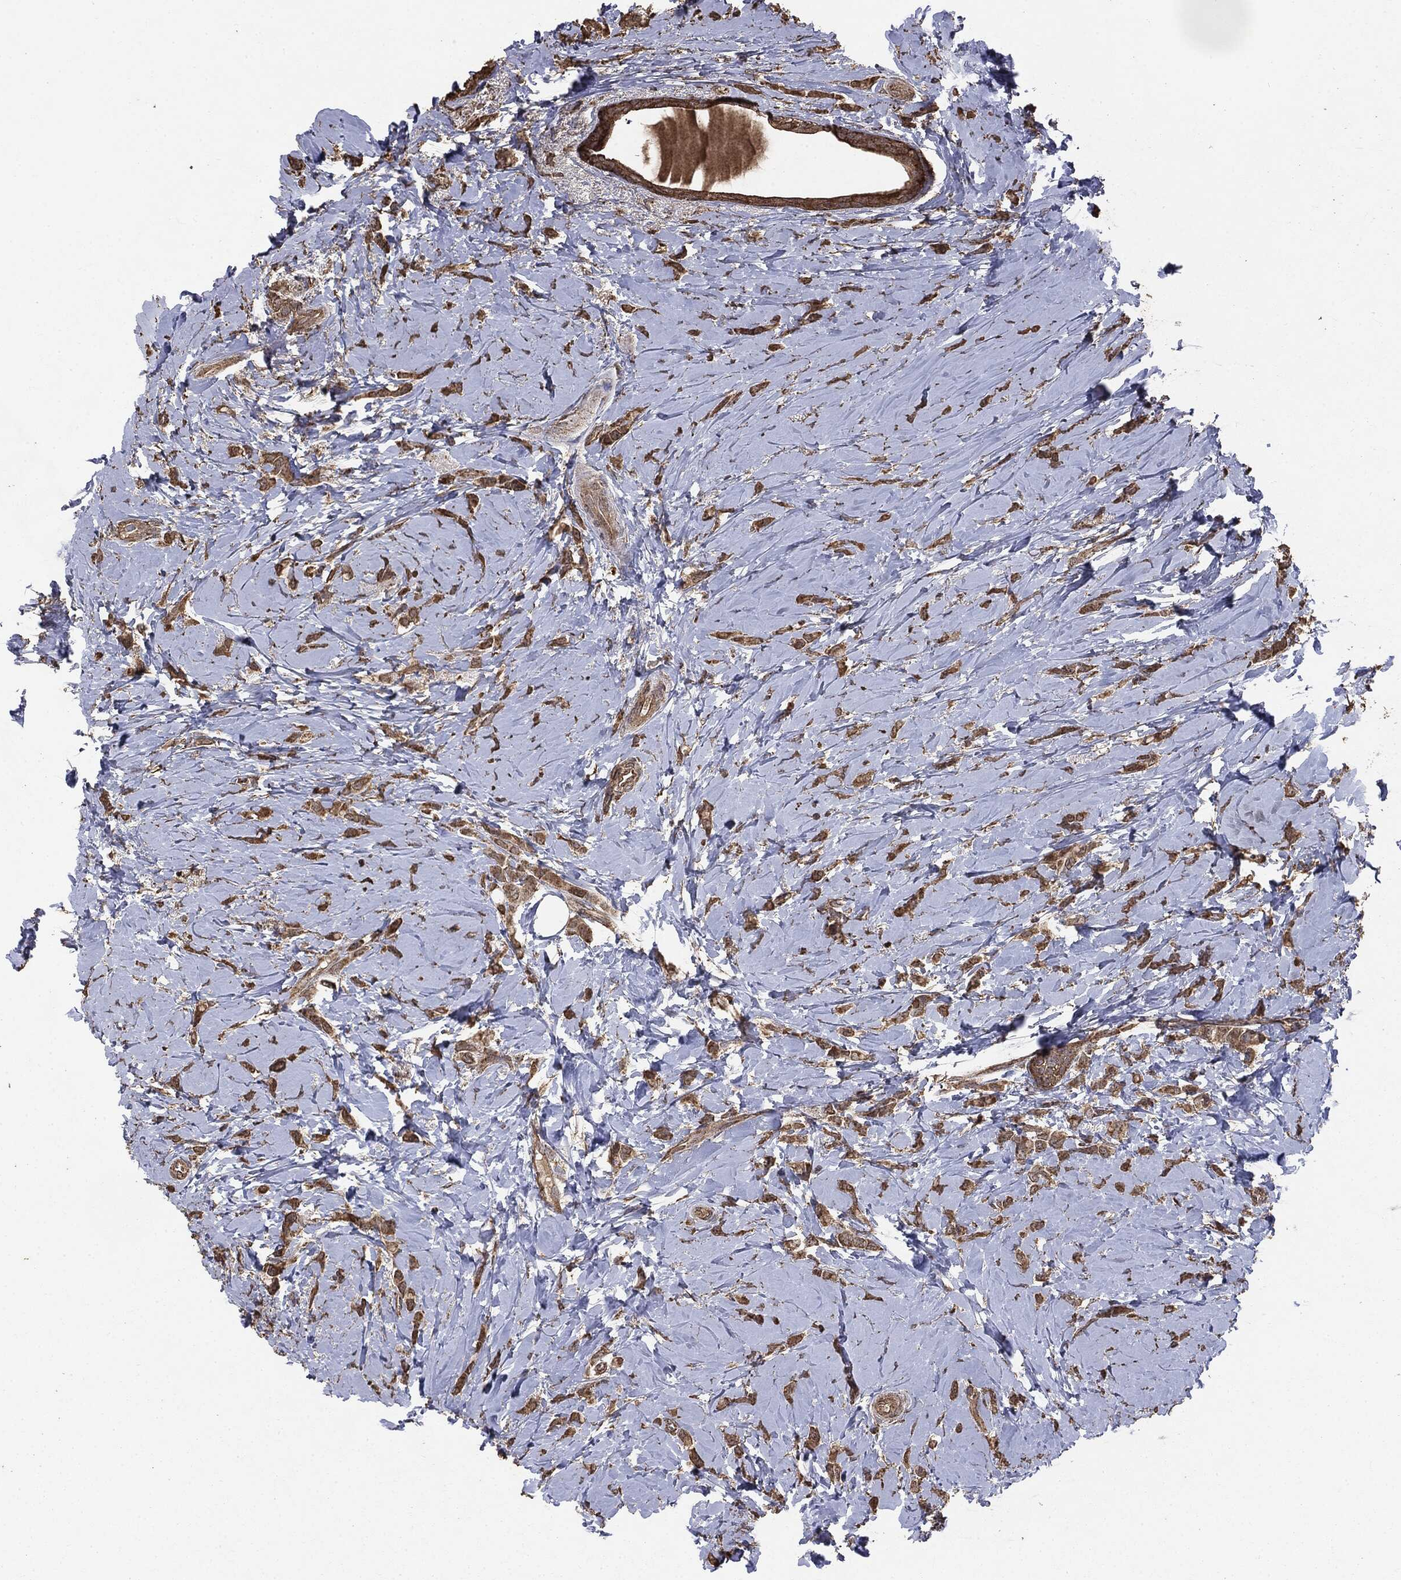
{"staining": {"intensity": "strong", "quantity": ">75%", "location": "cytoplasmic/membranous"}, "tissue": "breast cancer", "cell_type": "Tumor cells", "image_type": "cancer", "snomed": [{"axis": "morphology", "description": "Lobular carcinoma"}, {"axis": "topography", "description": "Breast"}], "caption": "This micrograph demonstrates immunohistochemistry (IHC) staining of breast cancer, with high strong cytoplasmic/membranous staining in approximately >75% of tumor cells.", "gene": "MTOR", "patient": {"sex": "female", "age": 66}}